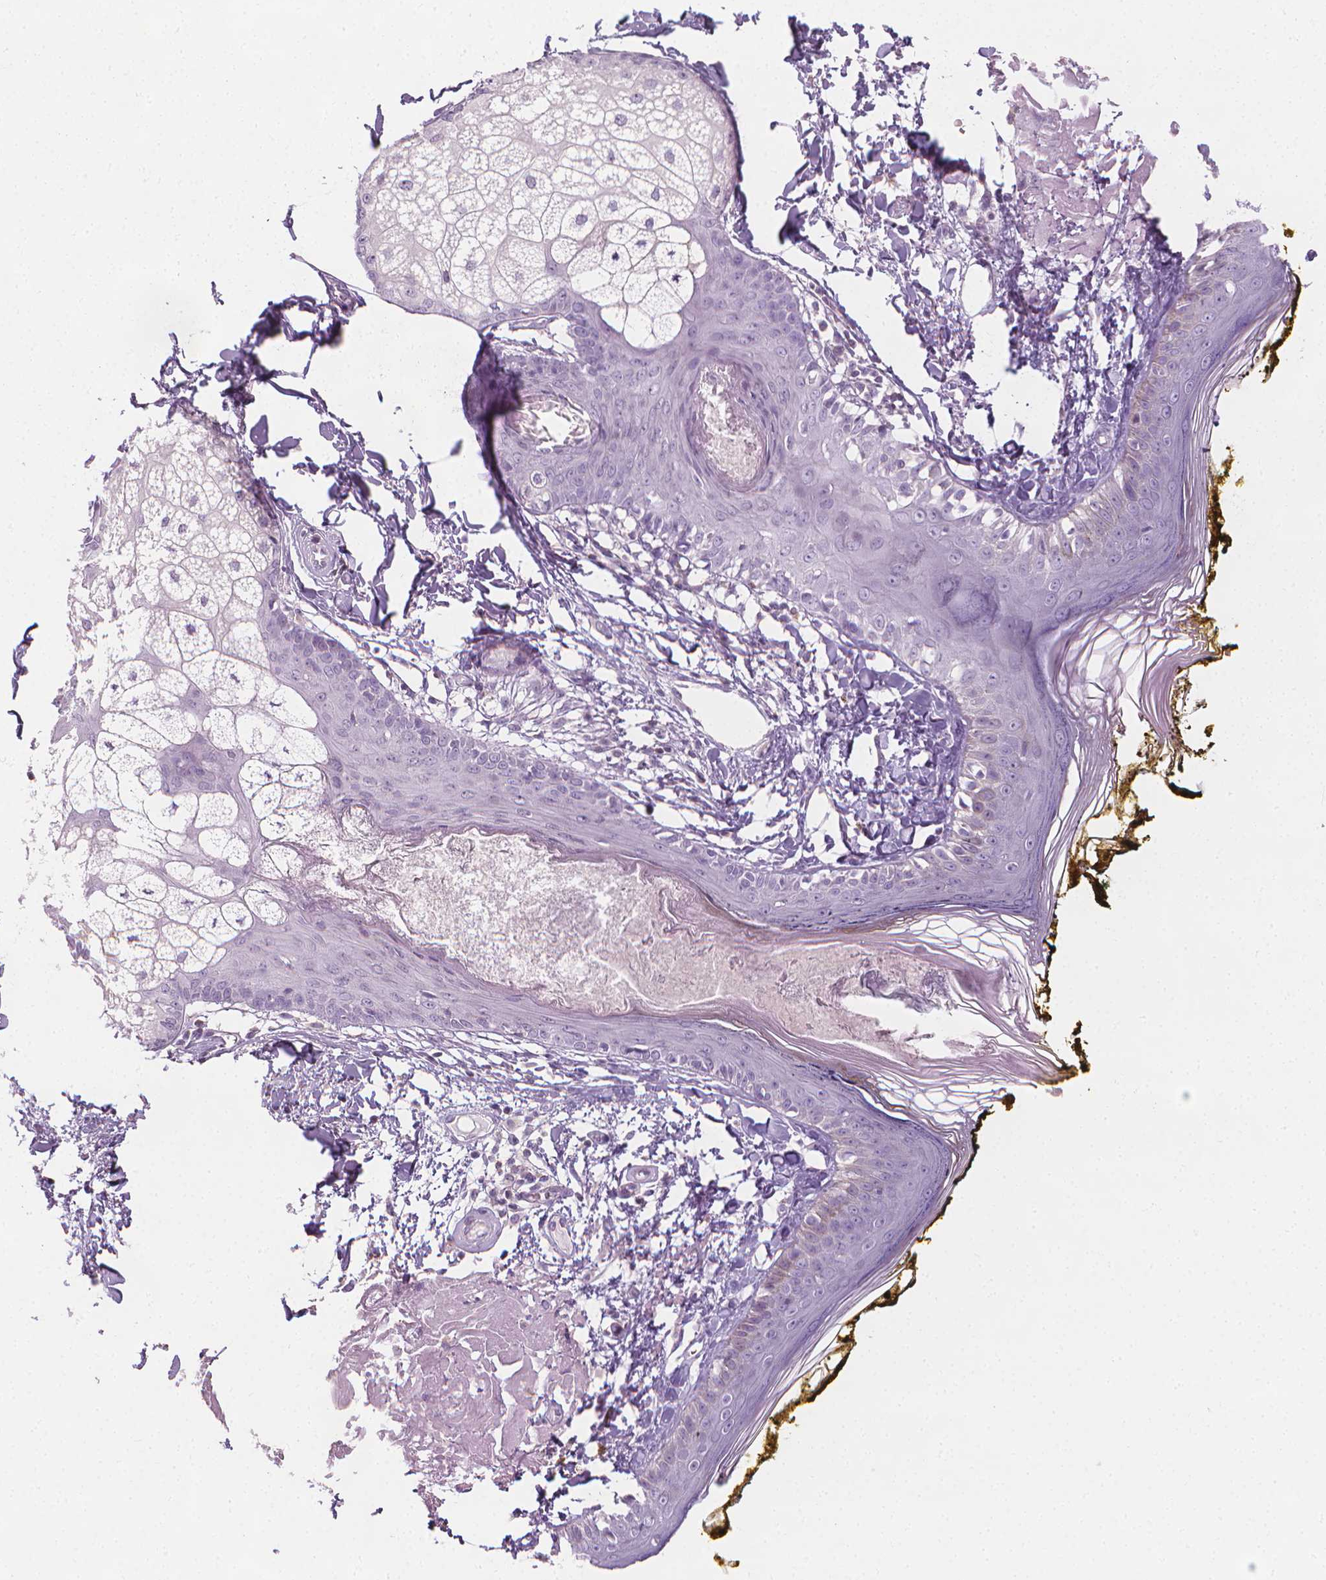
{"staining": {"intensity": "negative", "quantity": "none", "location": "none"}, "tissue": "skin", "cell_type": "Fibroblasts", "image_type": "normal", "snomed": [{"axis": "morphology", "description": "Normal tissue, NOS"}, {"axis": "topography", "description": "Skin"}], "caption": "Immunohistochemistry (IHC) photomicrograph of normal skin: human skin stained with DAB demonstrates no significant protein expression in fibroblasts.", "gene": "DCAF8L1", "patient": {"sex": "male", "age": 76}}